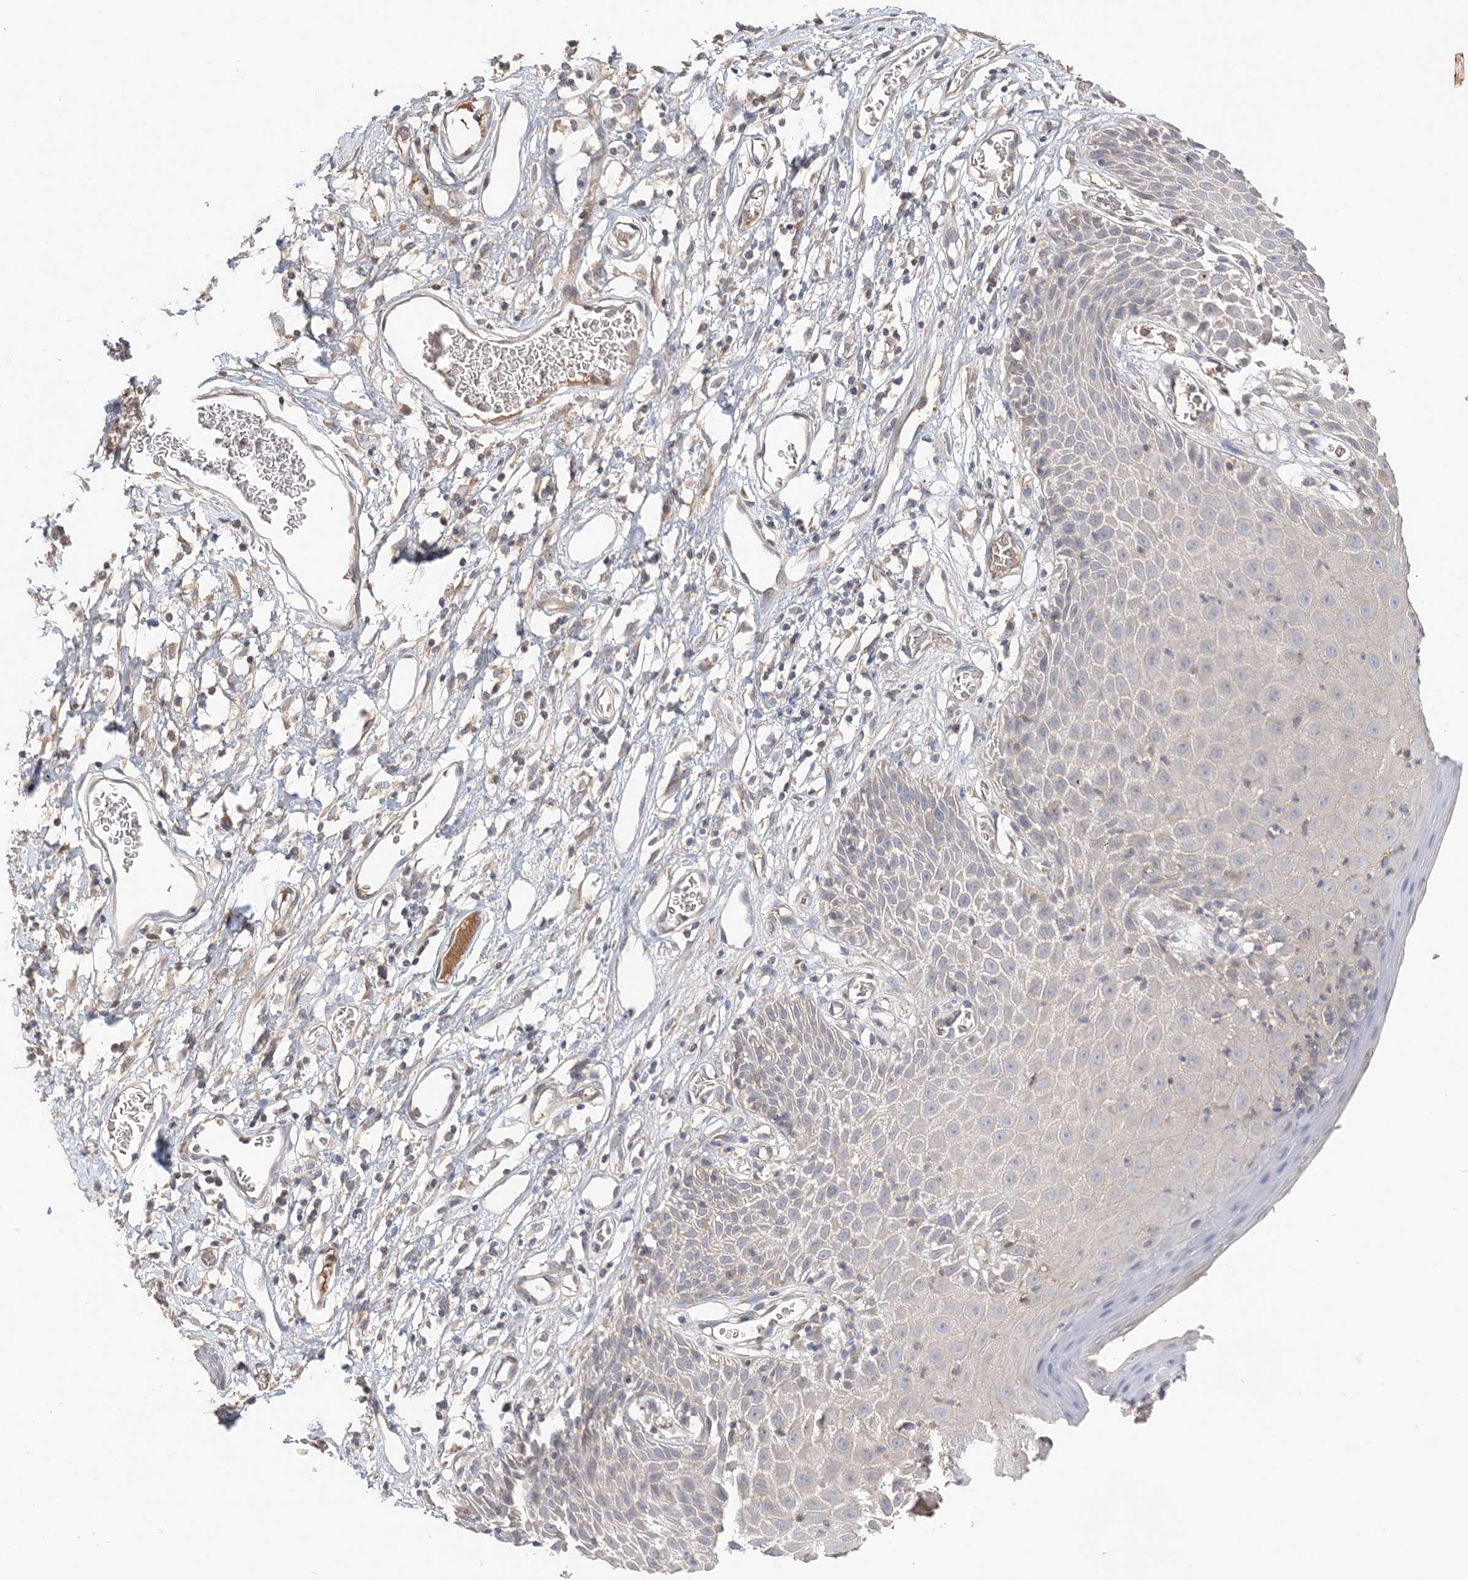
{"staining": {"intensity": "moderate", "quantity": "<25%", "location": "cytoplasmic/membranous"}, "tissue": "skin", "cell_type": "Epidermal cells", "image_type": "normal", "snomed": [{"axis": "morphology", "description": "Normal tissue, NOS"}, {"axis": "topography", "description": "Vulva"}], "caption": "Immunohistochemical staining of normal skin reveals low levels of moderate cytoplasmic/membranous positivity in about <25% of epidermal cells. Immunohistochemistry (ihc) stains the protein in brown and the nuclei are stained blue.", "gene": "SYCP3", "patient": {"sex": "female", "age": 68}}